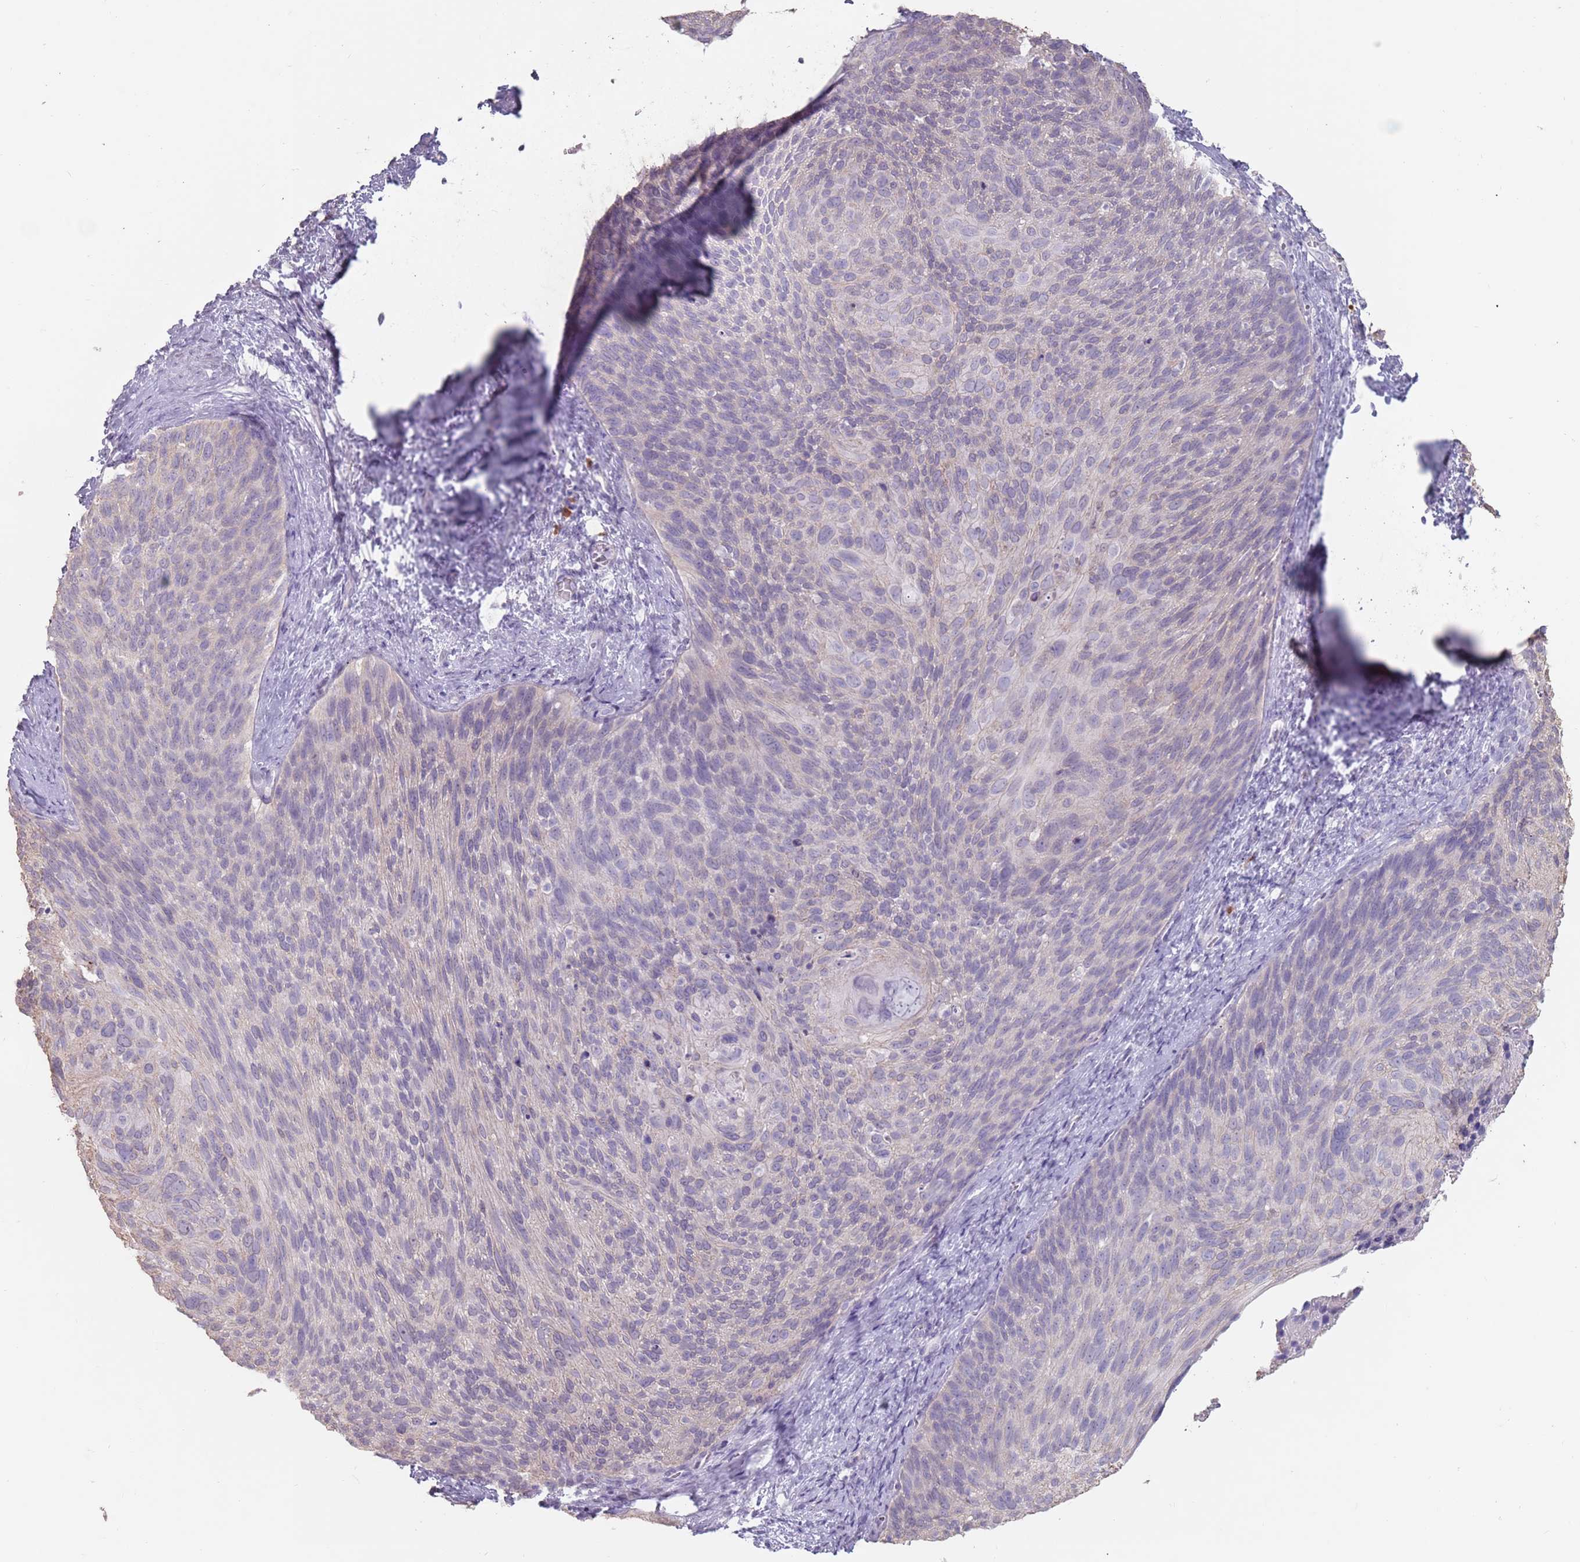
{"staining": {"intensity": "negative", "quantity": "none", "location": "none"}, "tissue": "cervical cancer", "cell_type": "Tumor cells", "image_type": "cancer", "snomed": [{"axis": "morphology", "description": "Squamous cell carcinoma, NOS"}, {"axis": "topography", "description": "Cervix"}], "caption": "Immunohistochemistry photomicrograph of neoplastic tissue: cervical squamous cell carcinoma stained with DAB (3,3'-diaminobenzidine) shows no significant protein expression in tumor cells. The staining is performed using DAB brown chromogen with nuclei counter-stained in using hematoxylin.", "gene": "STYK1", "patient": {"sex": "female", "age": 80}}